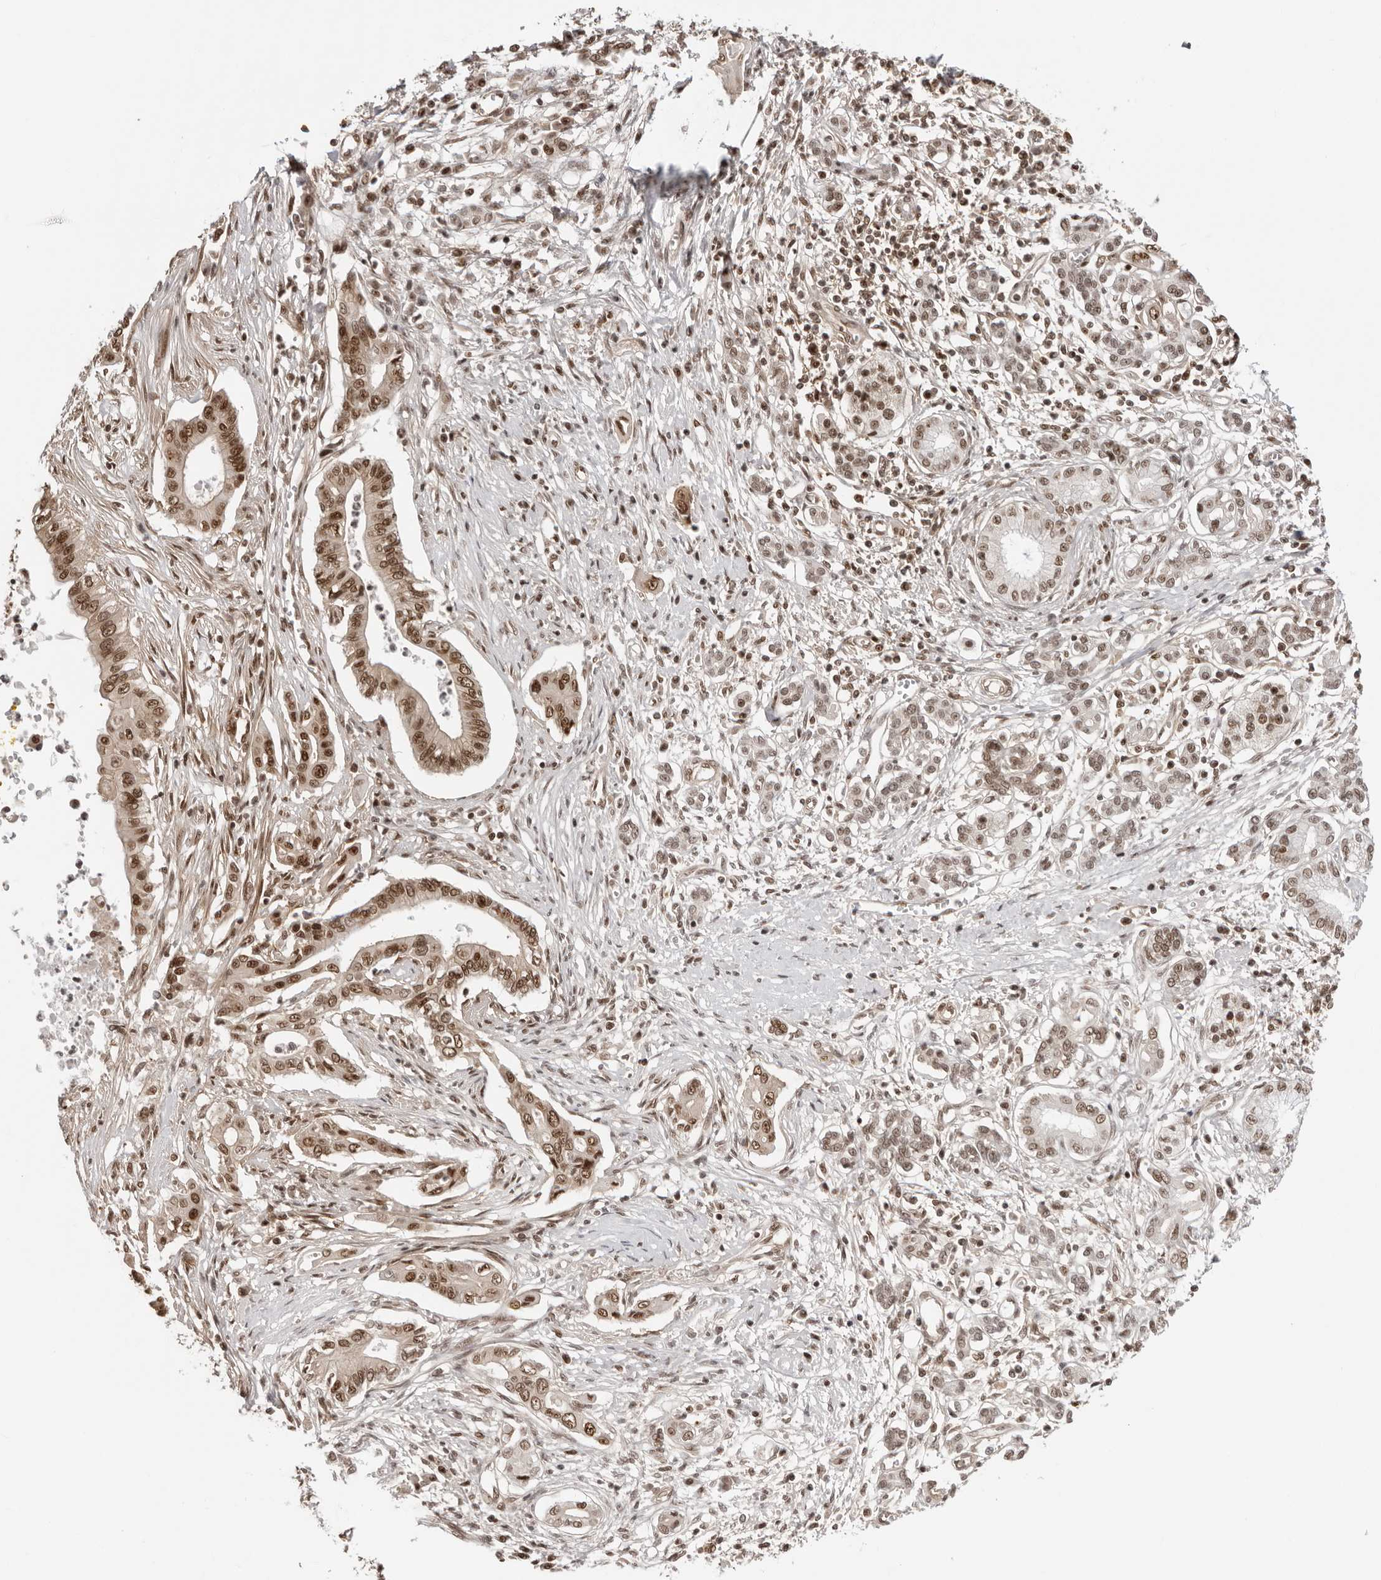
{"staining": {"intensity": "moderate", "quantity": ">75%", "location": "nuclear"}, "tissue": "pancreatic cancer", "cell_type": "Tumor cells", "image_type": "cancer", "snomed": [{"axis": "morphology", "description": "Adenocarcinoma, NOS"}, {"axis": "topography", "description": "Pancreas"}], "caption": "This is a histology image of IHC staining of adenocarcinoma (pancreatic), which shows moderate positivity in the nuclear of tumor cells.", "gene": "SDE2", "patient": {"sex": "male", "age": 58}}